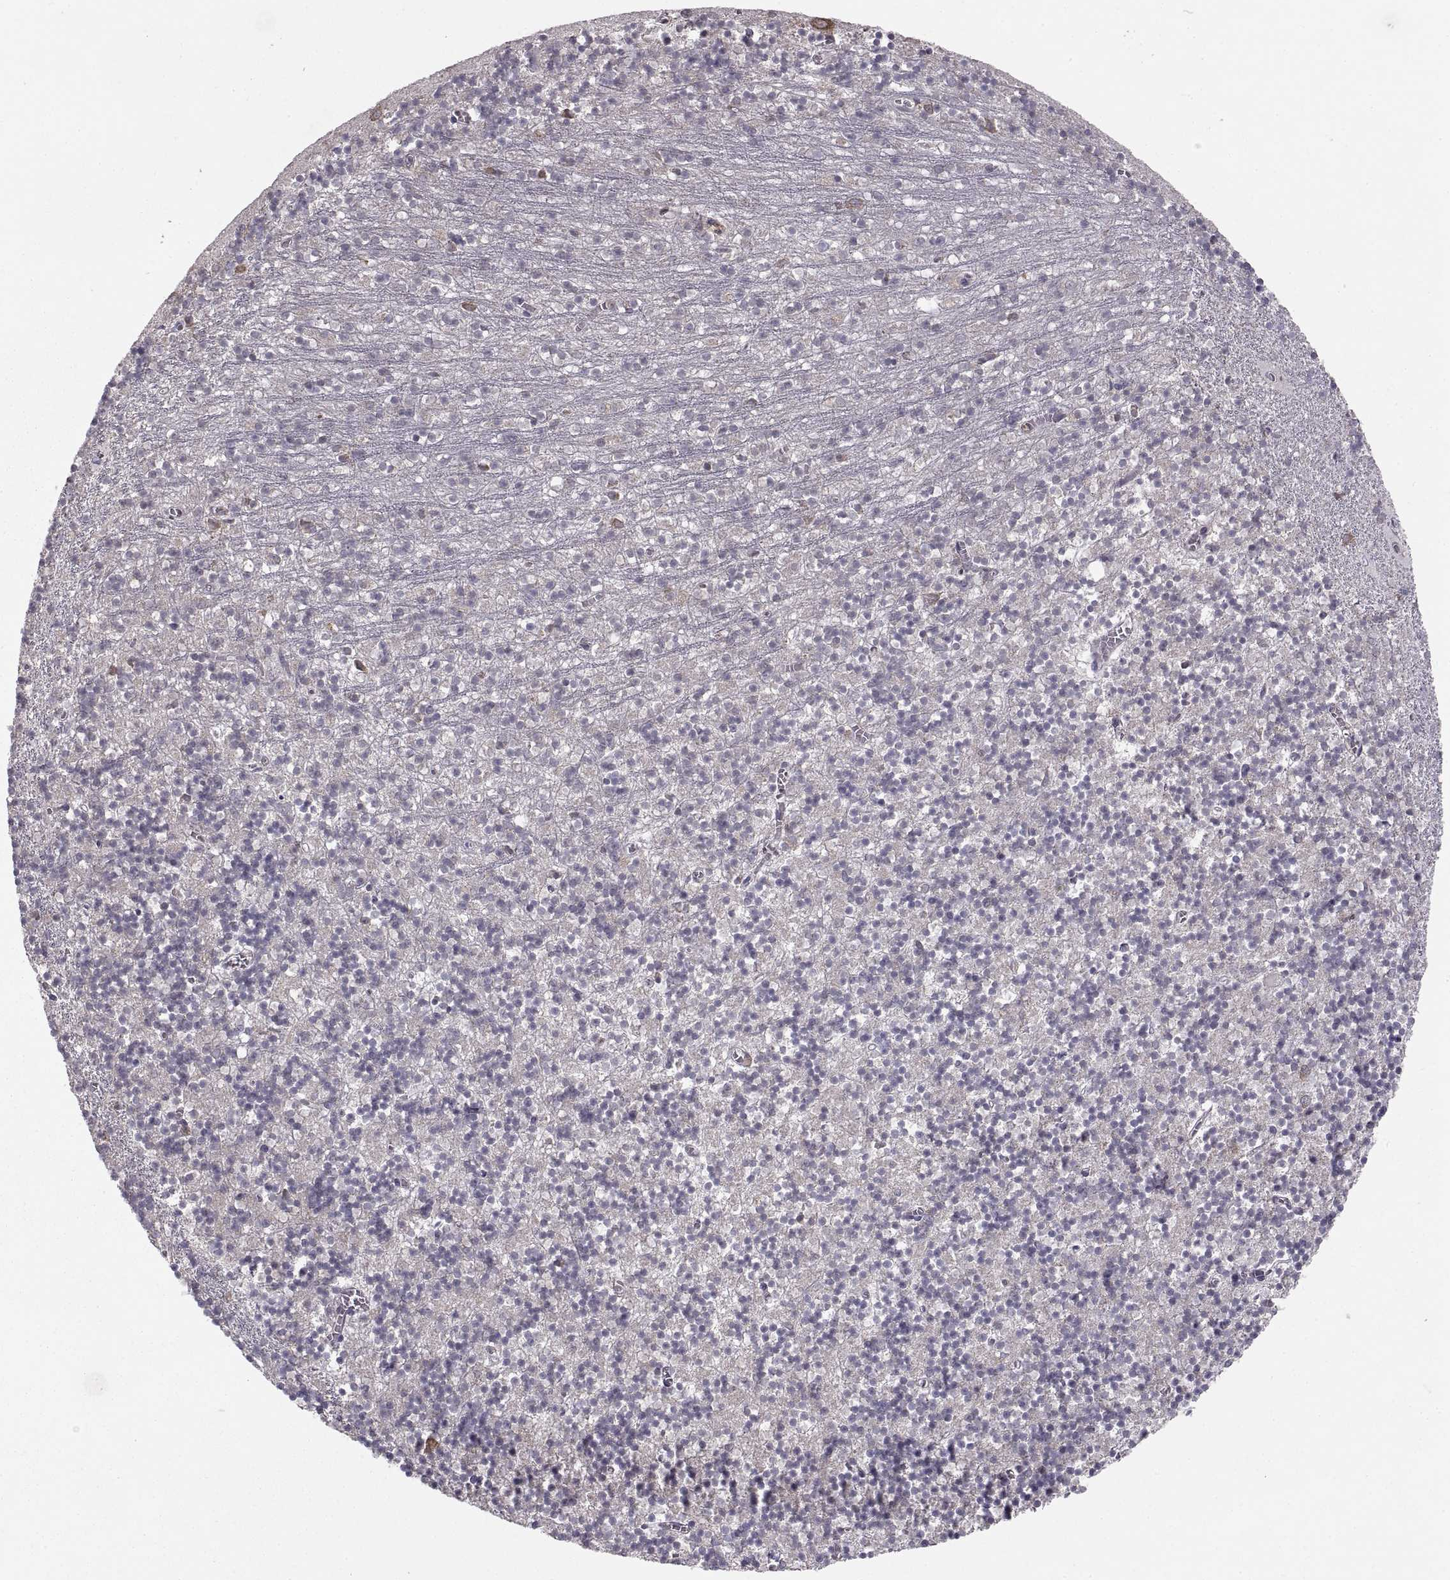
{"staining": {"intensity": "negative", "quantity": "none", "location": "none"}, "tissue": "cerebellum", "cell_type": "Cells in granular layer", "image_type": "normal", "snomed": [{"axis": "morphology", "description": "Normal tissue, NOS"}, {"axis": "topography", "description": "Cerebellum"}], "caption": "The photomicrograph demonstrates no significant positivity in cells in granular layer of cerebellum.", "gene": "PDIA3", "patient": {"sex": "female", "age": 64}}